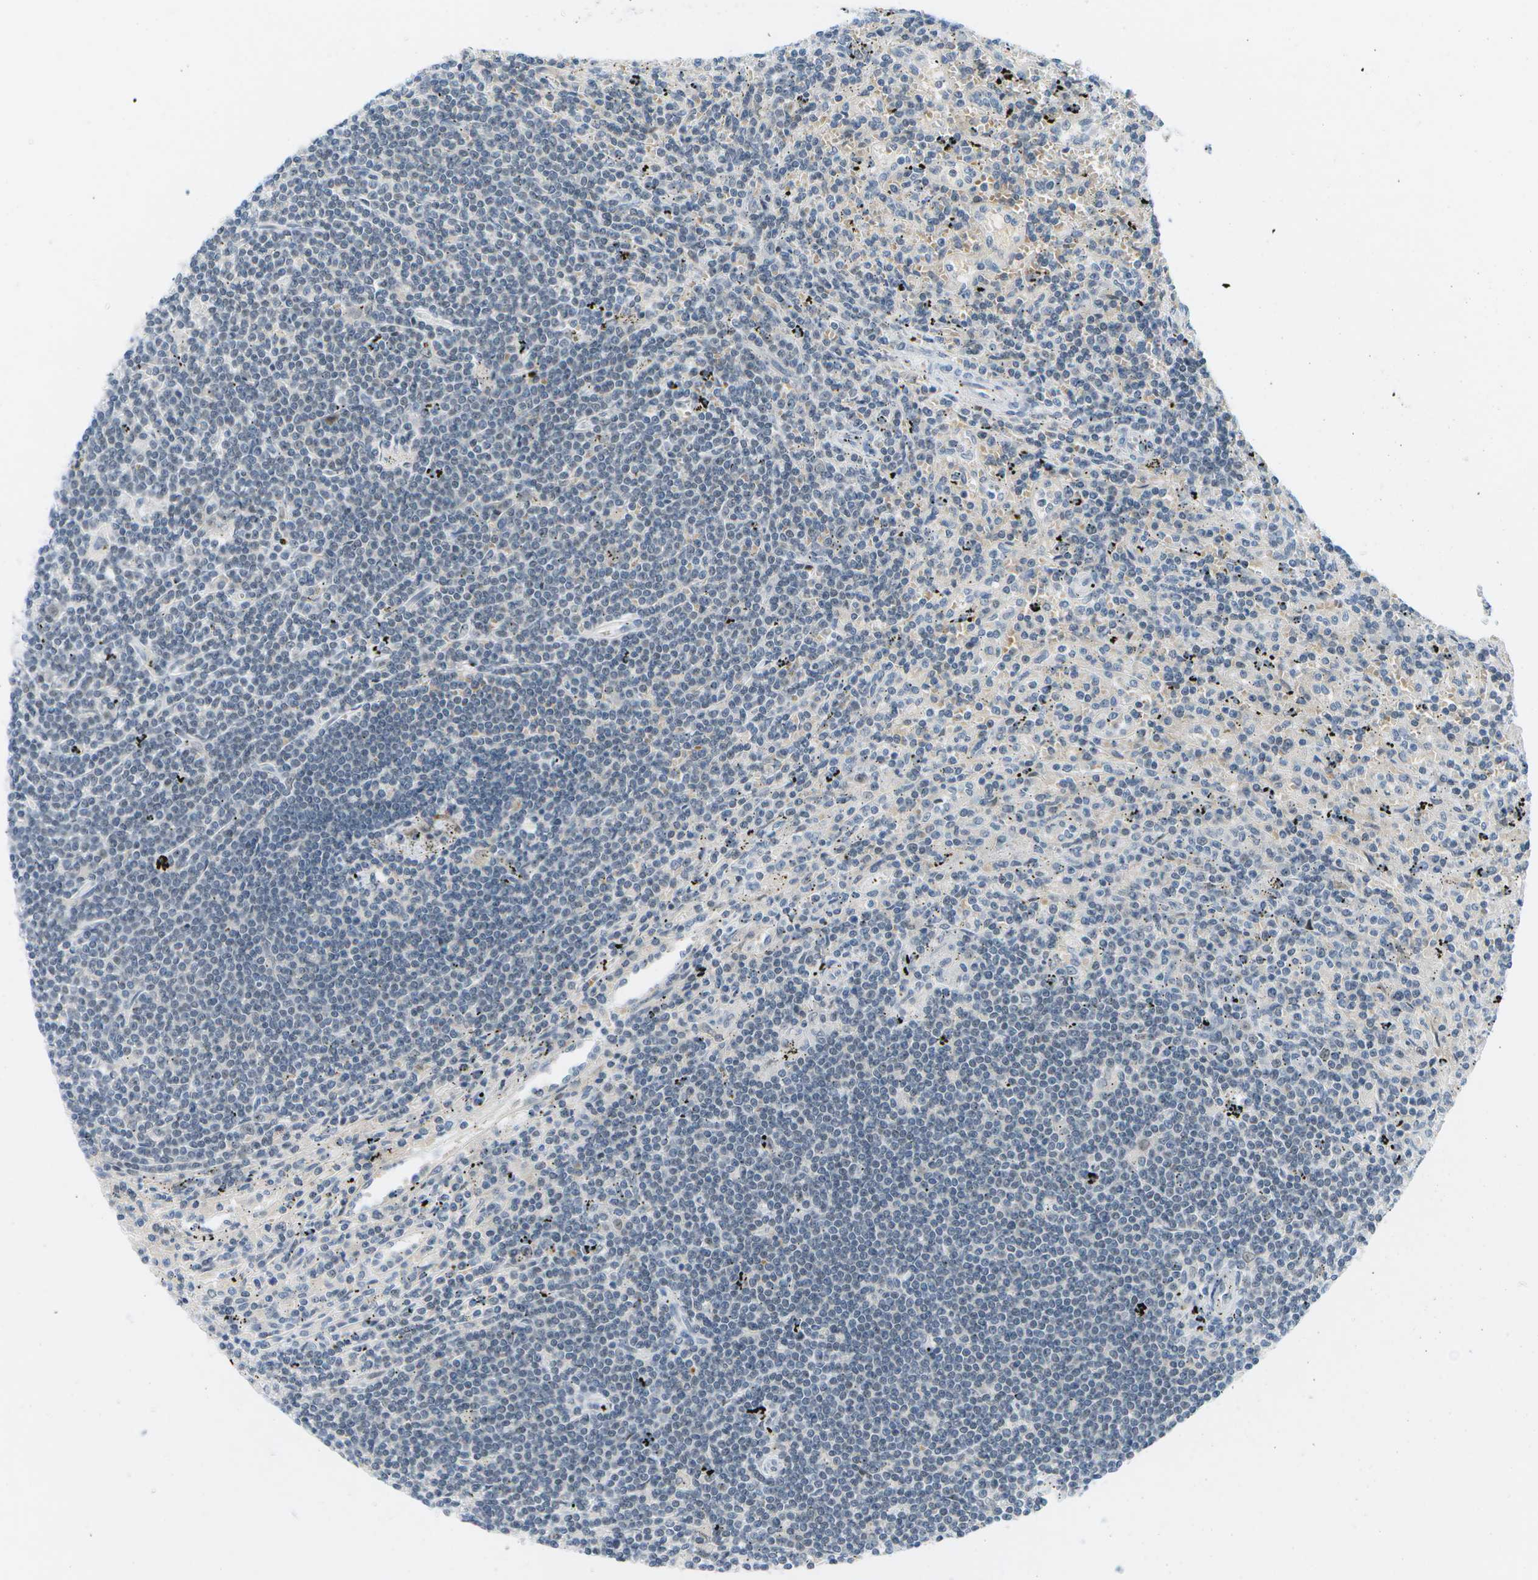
{"staining": {"intensity": "negative", "quantity": "none", "location": "none"}, "tissue": "lymphoma", "cell_type": "Tumor cells", "image_type": "cancer", "snomed": [{"axis": "morphology", "description": "Malignant lymphoma, non-Hodgkin's type, Low grade"}, {"axis": "topography", "description": "Spleen"}], "caption": "Immunohistochemistry (IHC) of lymphoma exhibits no staining in tumor cells.", "gene": "PITHD1", "patient": {"sex": "male", "age": 76}}